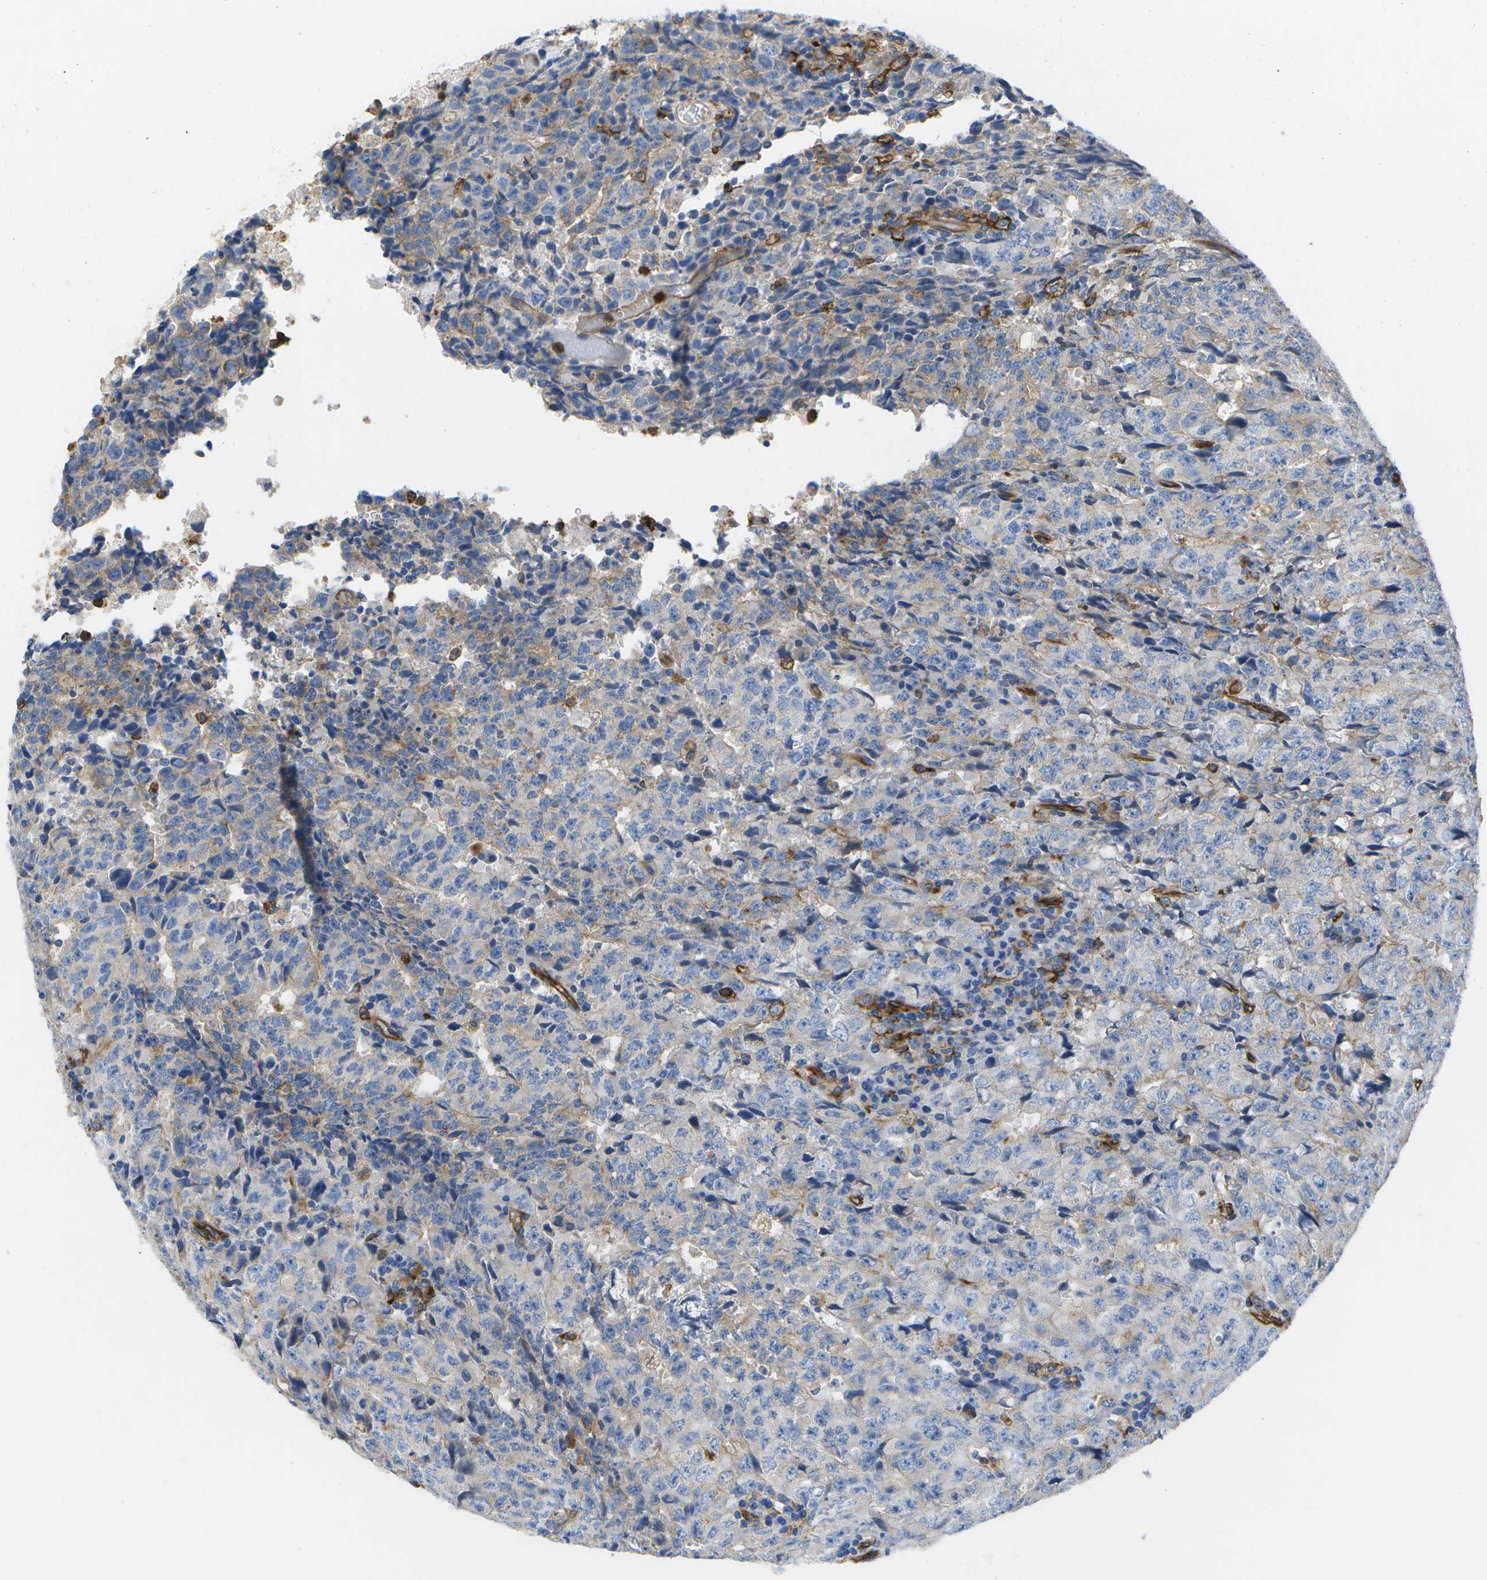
{"staining": {"intensity": "negative", "quantity": "none", "location": "none"}, "tissue": "testis cancer", "cell_type": "Tumor cells", "image_type": "cancer", "snomed": [{"axis": "morphology", "description": "Necrosis, NOS"}, {"axis": "morphology", "description": "Carcinoma, Embryonal, NOS"}, {"axis": "topography", "description": "Testis"}], "caption": "Immunohistochemical staining of human embryonal carcinoma (testis) reveals no significant positivity in tumor cells.", "gene": "DYSF", "patient": {"sex": "male", "age": 19}}